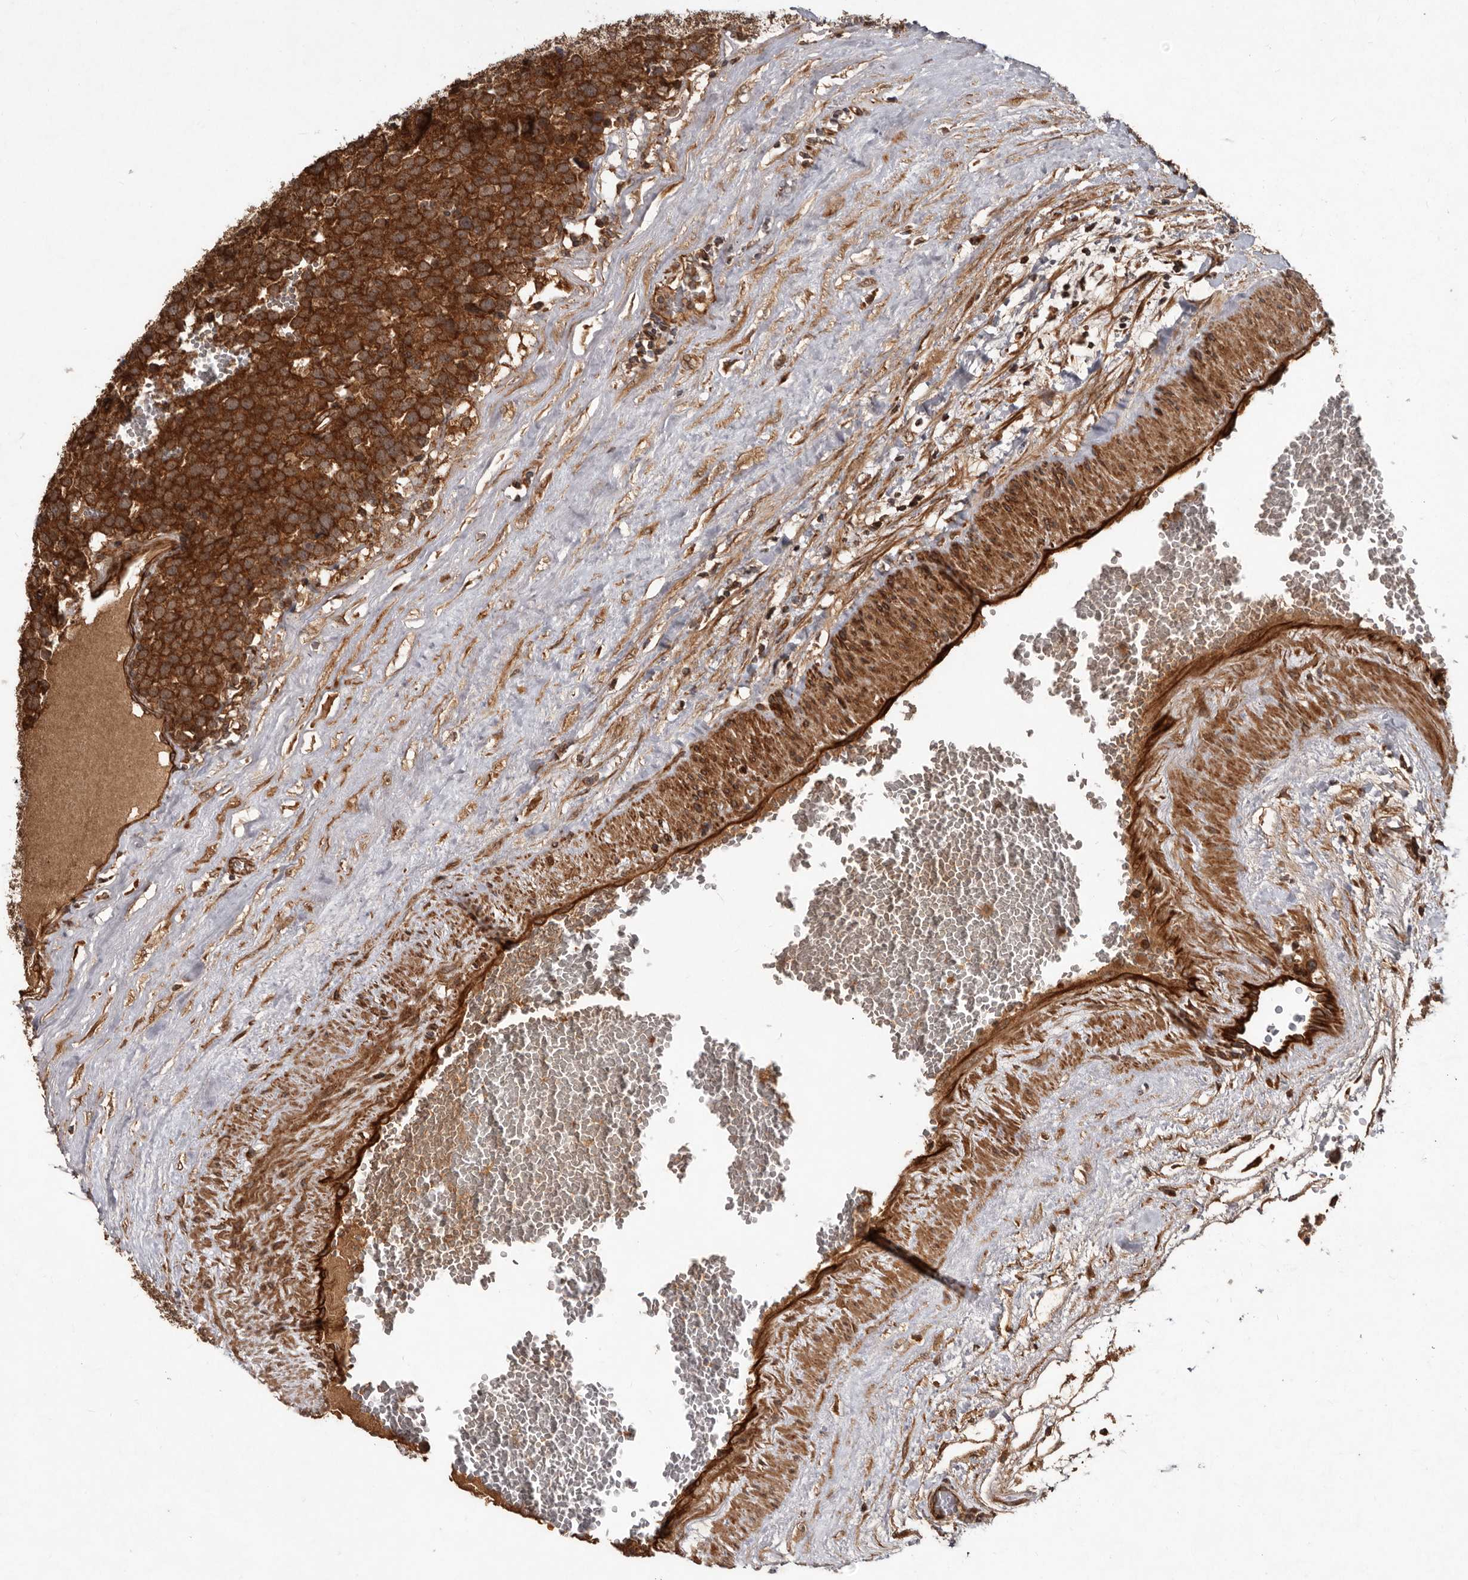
{"staining": {"intensity": "moderate", "quantity": ">75%", "location": "cytoplasmic/membranous"}, "tissue": "testis cancer", "cell_type": "Tumor cells", "image_type": "cancer", "snomed": [{"axis": "morphology", "description": "Seminoma, NOS"}, {"axis": "topography", "description": "Testis"}], "caption": "Seminoma (testis) was stained to show a protein in brown. There is medium levels of moderate cytoplasmic/membranous staining in approximately >75% of tumor cells.", "gene": "STK36", "patient": {"sex": "male", "age": 71}}